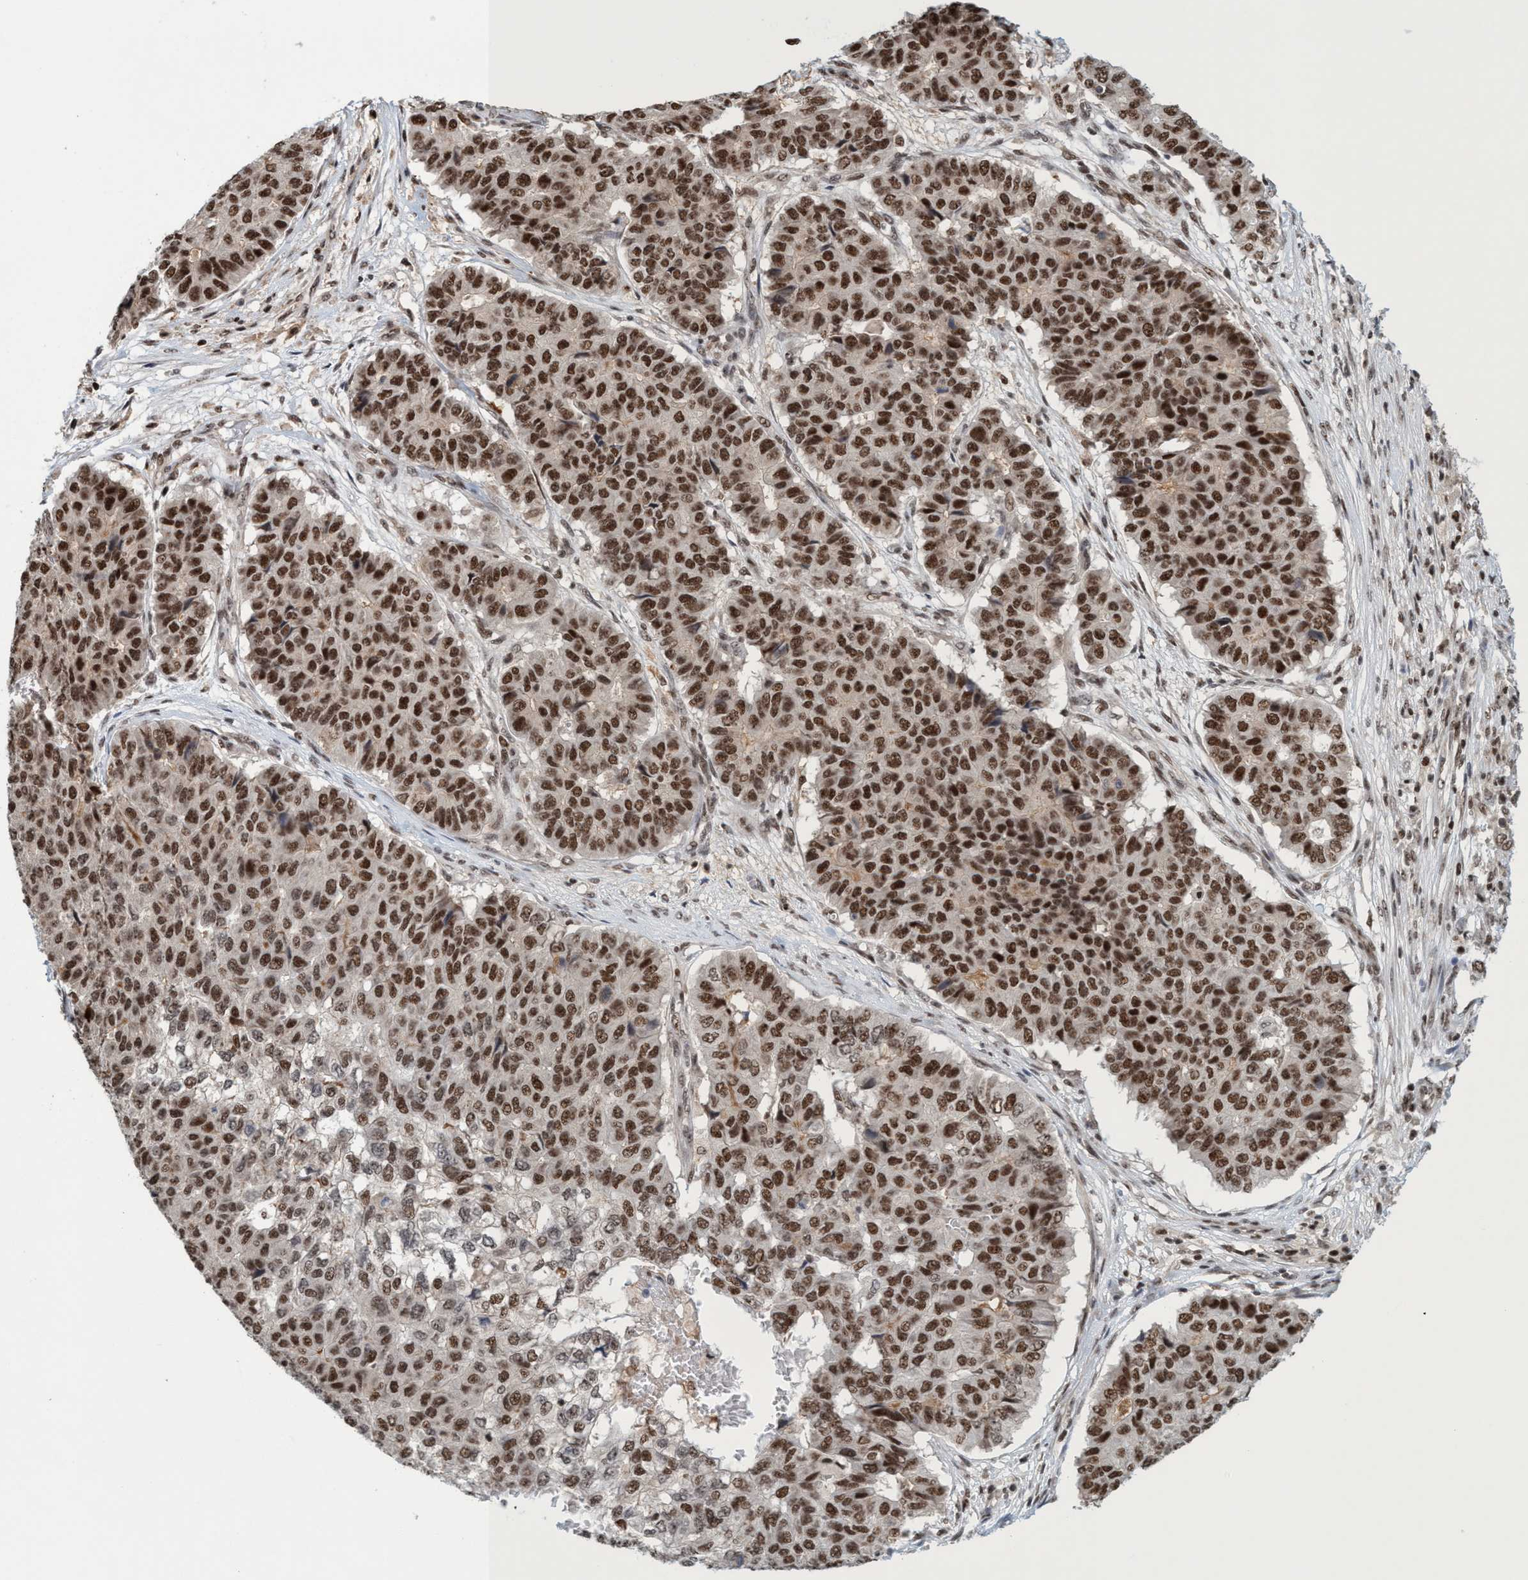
{"staining": {"intensity": "strong", "quantity": ">75%", "location": "nuclear"}, "tissue": "pancreatic cancer", "cell_type": "Tumor cells", "image_type": "cancer", "snomed": [{"axis": "morphology", "description": "Adenocarcinoma, NOS"}, {"axis": "topography", "description": "Pancreas"}], "caption": "IHC photomicrograph of neoplastic tissue: human pancreatic cancer (adenocarcinoma) stained using immunohistochemistry (IHC) shows high levels of strong protein expression localized specifically in the nuclear of tumor cells, appearing as a nuclear brown color.", "gene": "SMCR8", "patient": {"sex": "male", "age": 50}}